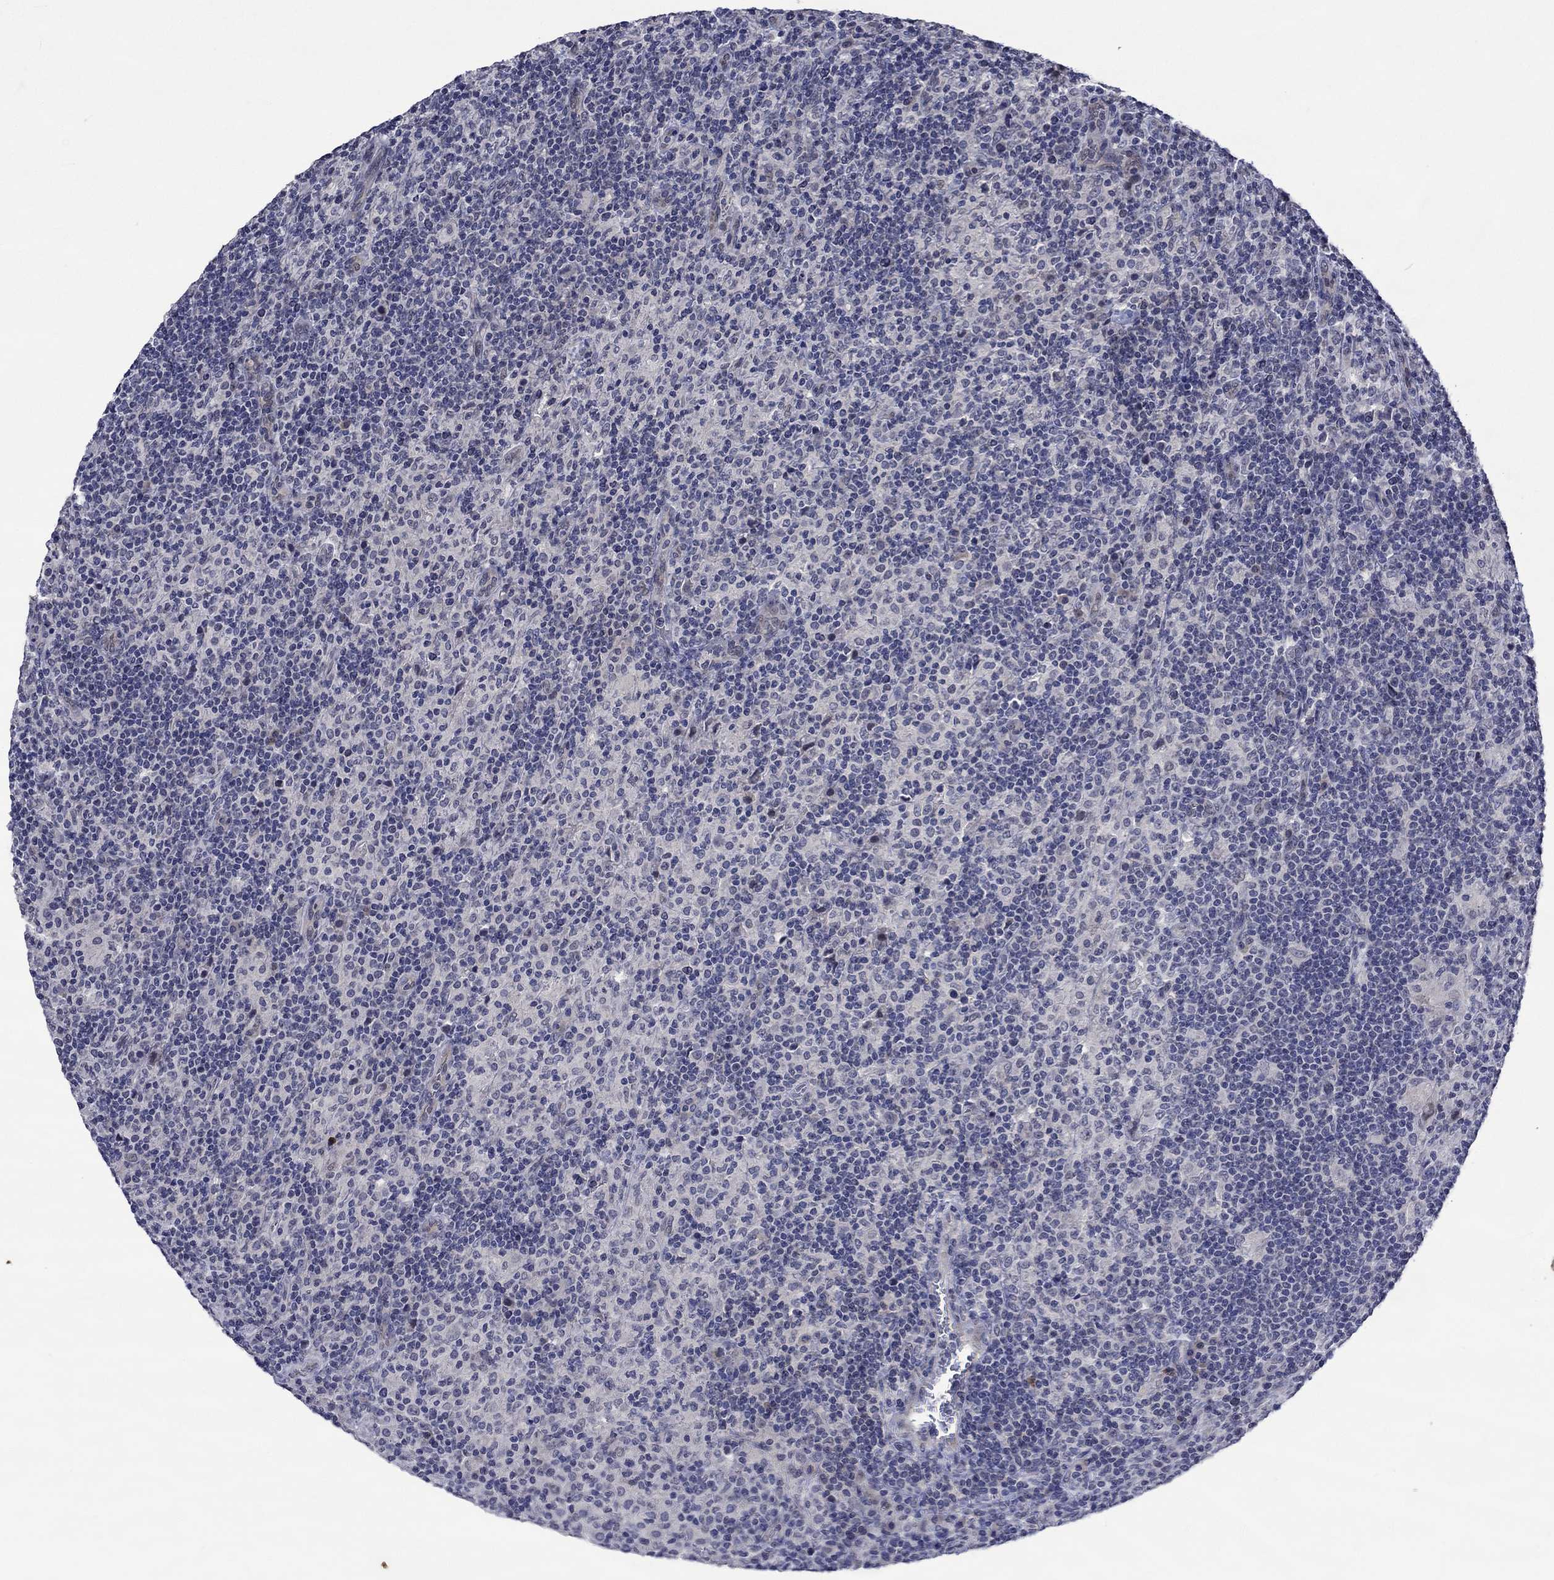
{"staining": {"intensity": "negative", "quantity": "none", "location": "none"}, "tissue": "lymphoma", "cell_type": "Tumor cells", "image_type": "cancer", "snomed": [{"axis": "morphology", "description": "Hodgkin's disease, NOS"}, {"axis": "topography", "description": "Lymph node"}], "caption": "Immunohistochemistry (IHC) photomicrograph of lymphoma stained for a protein (brown), which reveals no positivity in tumor cells. (Stains: DAB immunohistochemistry with hematoxylin counter stain, Microscopy: brightfield microscopy at high magnification).", "gene": "DDX3Y", "patient": {"sex": "male", "age": 70}}